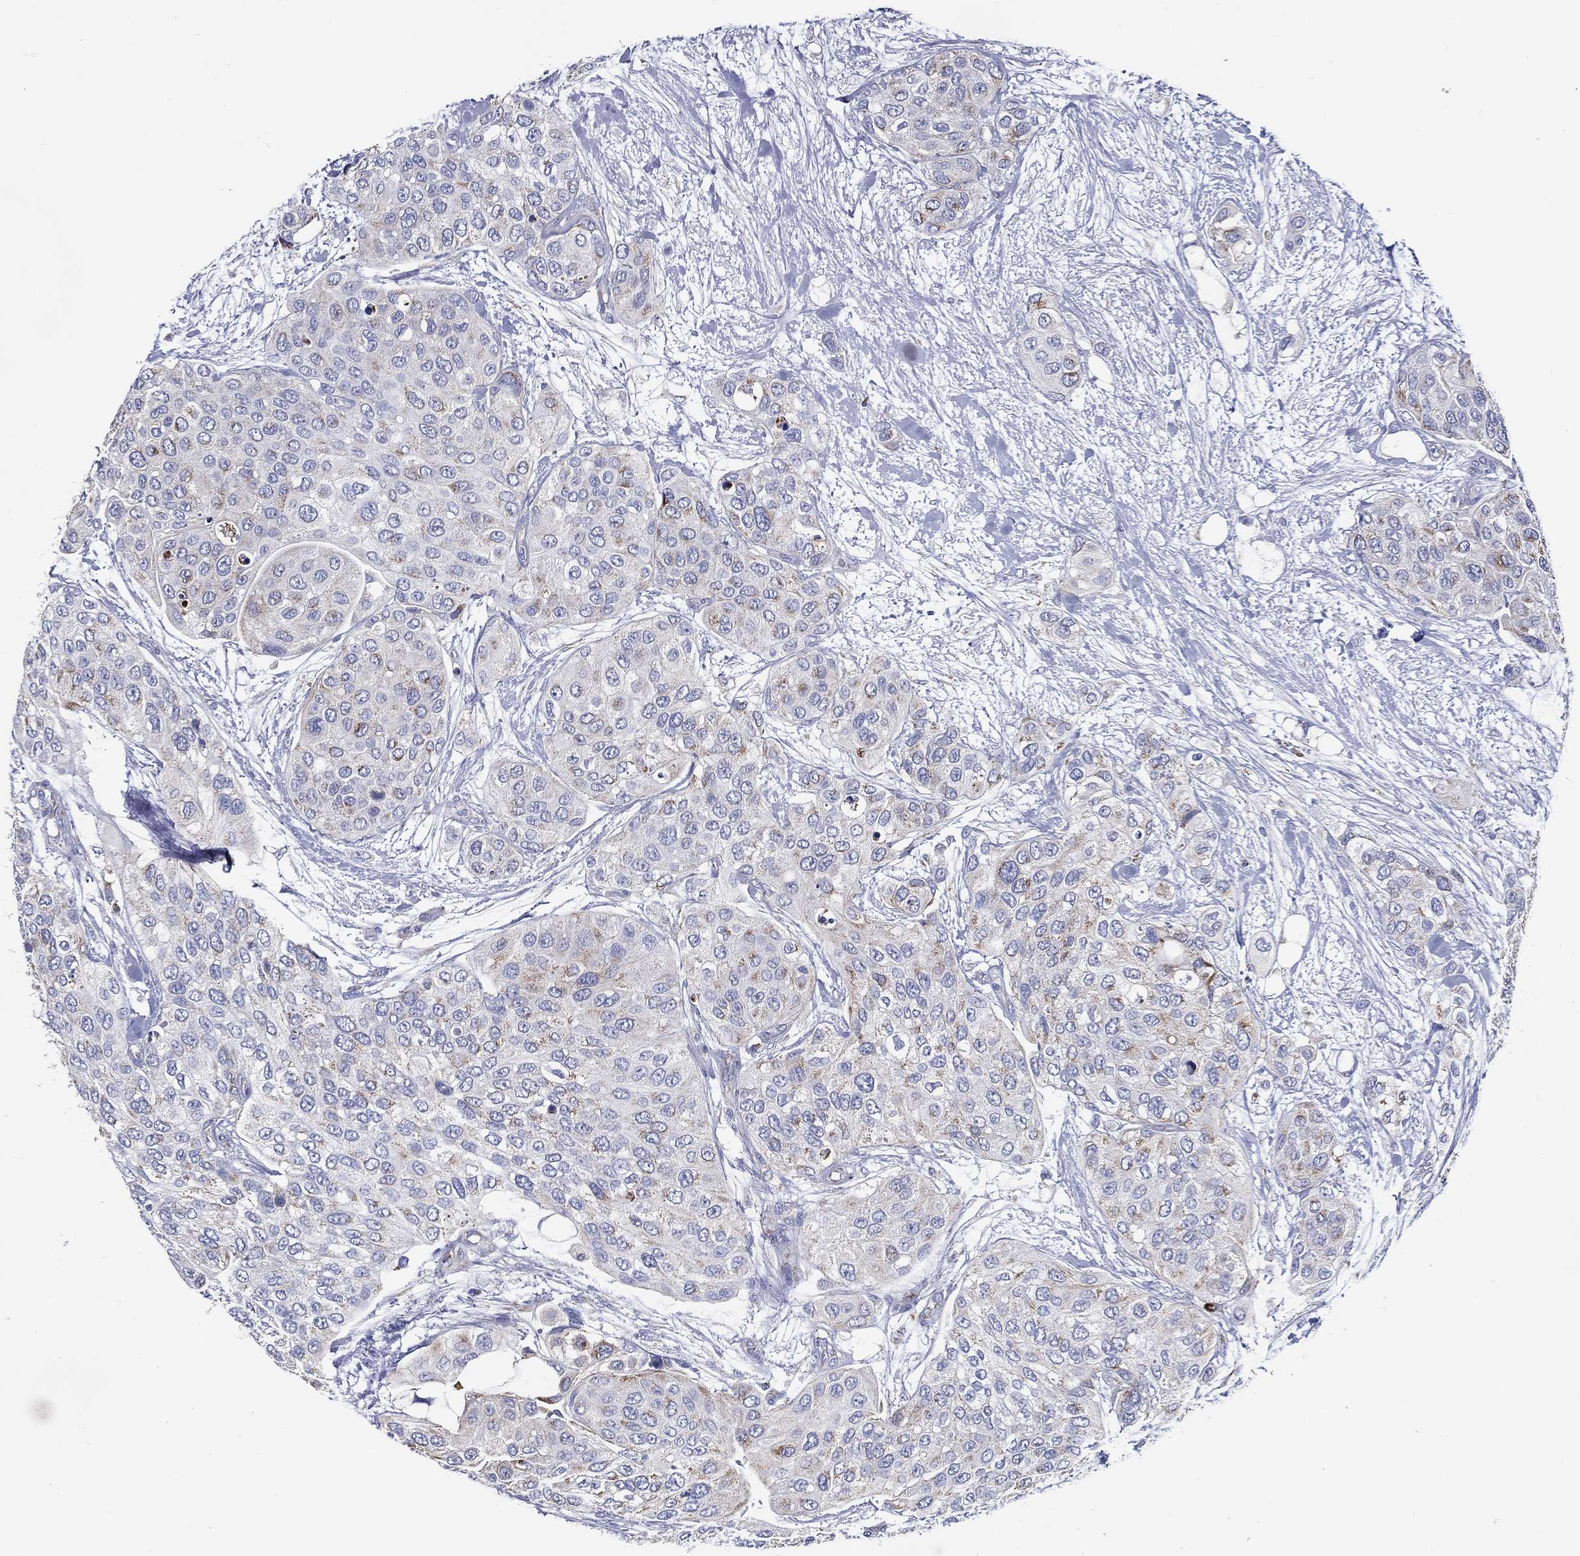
{"staining": {"intensity": "weak", "quantity": "<25%", "location": "cytoplasmic/membranous"}, "tissue": "urothelial cancer", "cell_type": "Tumor cells", "image_type": "cancer", "snomed": [{"axis": "morphology", "description": "Urothelial carcinoma, High grade"}, {"axis": "topography", "description": "Urinary bladder"}], "caption": "The histopathology image demonstrates no staining of tumor cells in urothelial carcinoma (high-grade). Brightfield microscopy of immunohistochemistry (IHC) stained with DAB (3,3'-diaminobenzidine) (brown) and hematoxylin (blue), captured at high magnification.", "gene": "SFXN1", "patient": {"sex": "male", "age": 77}}